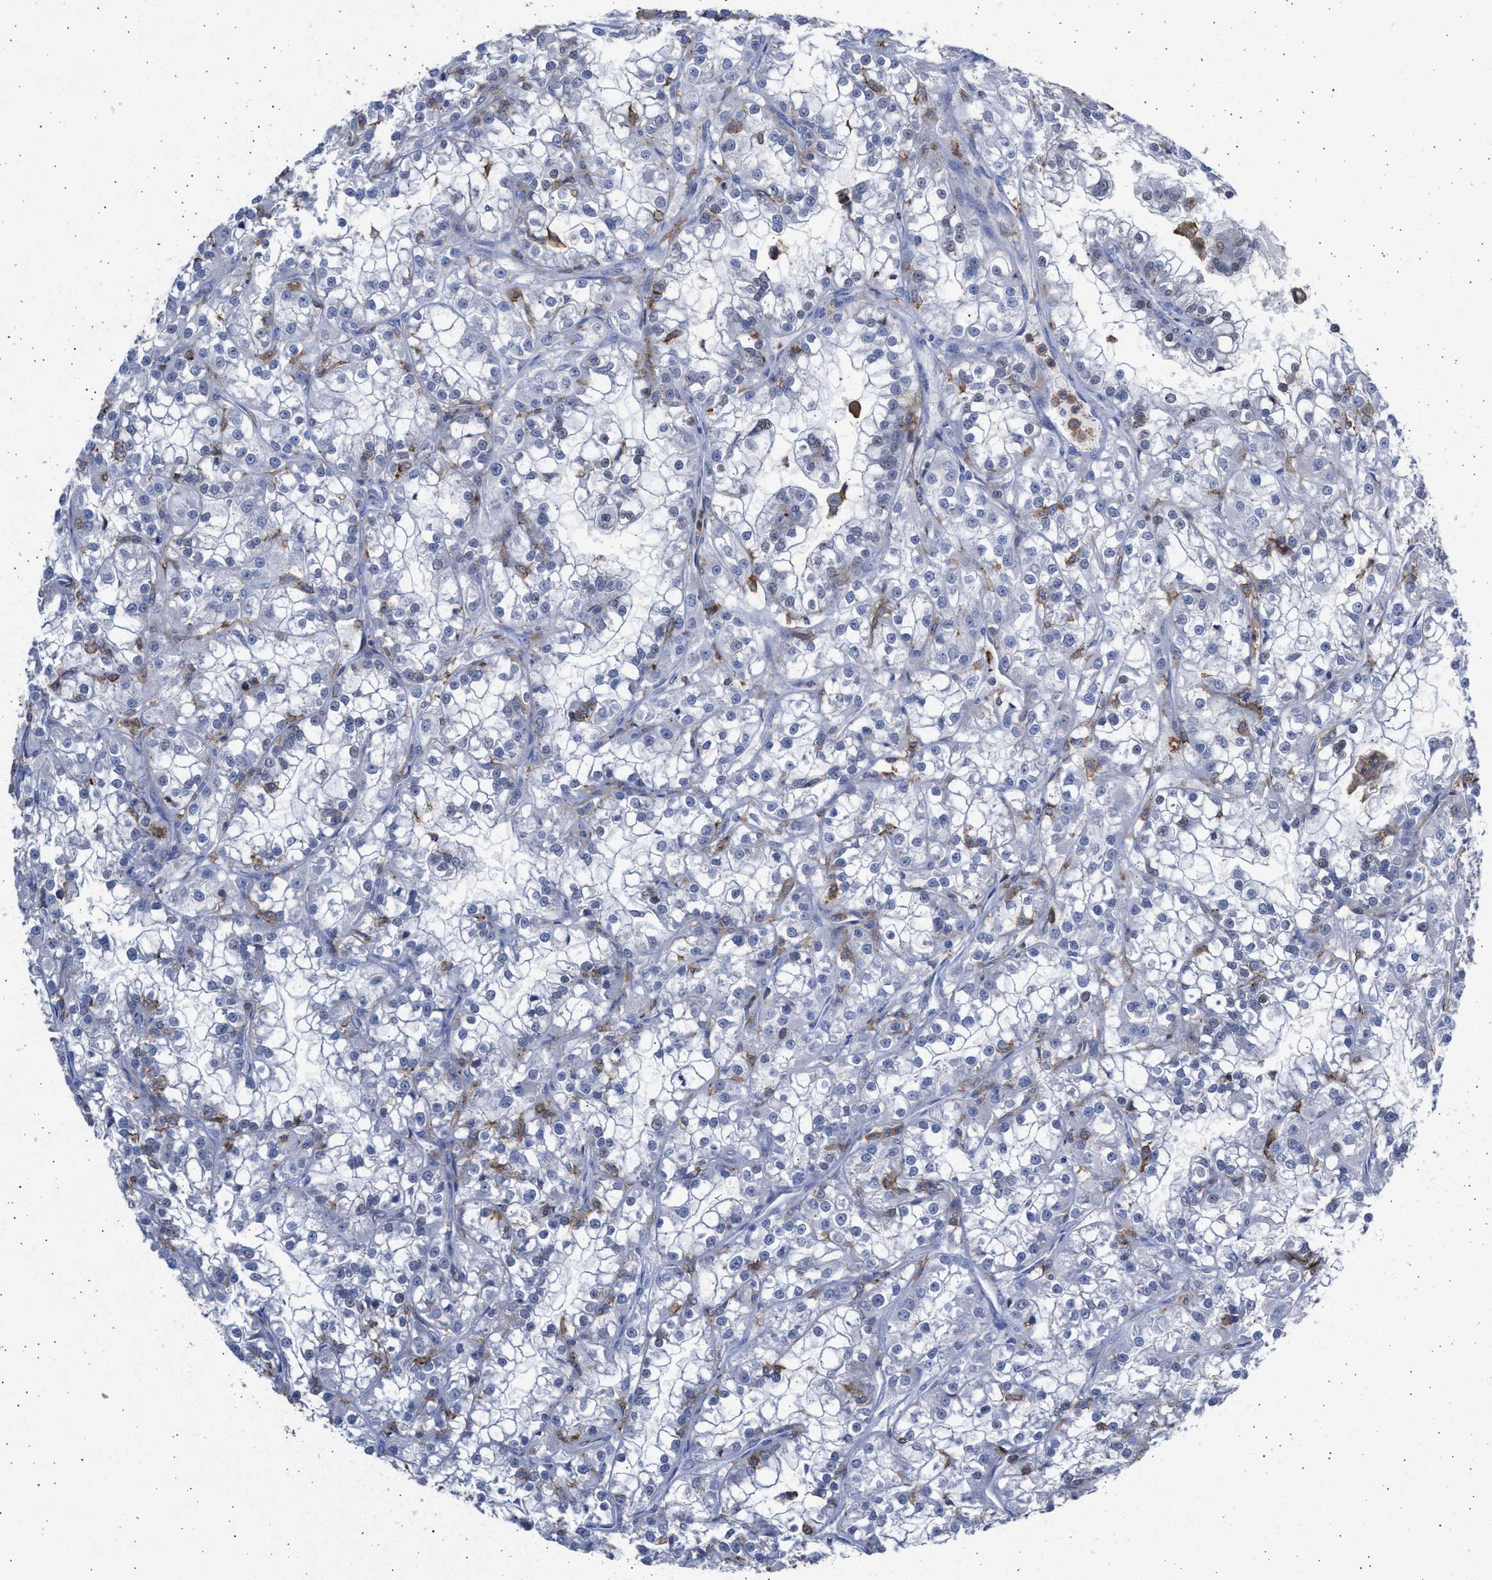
{"staining": {"intensity": "negative", "quantity": "none", "location": "none"}, "tissue": "renal cancer", "cell_type": "Tumor cells", "image_type": "cancer", "snomed": [{"axis": "morphology", "description": "Adenocarcinoma, NOS"}, {"axis": "topography", "description": "Kidney"}], "caption": "A micrograph of human renal cancer (adenocarcinoma) is negative for staining in tumor cells.", "gene": "FCER1A", "patient": {"sex": "female", "age": 52}}